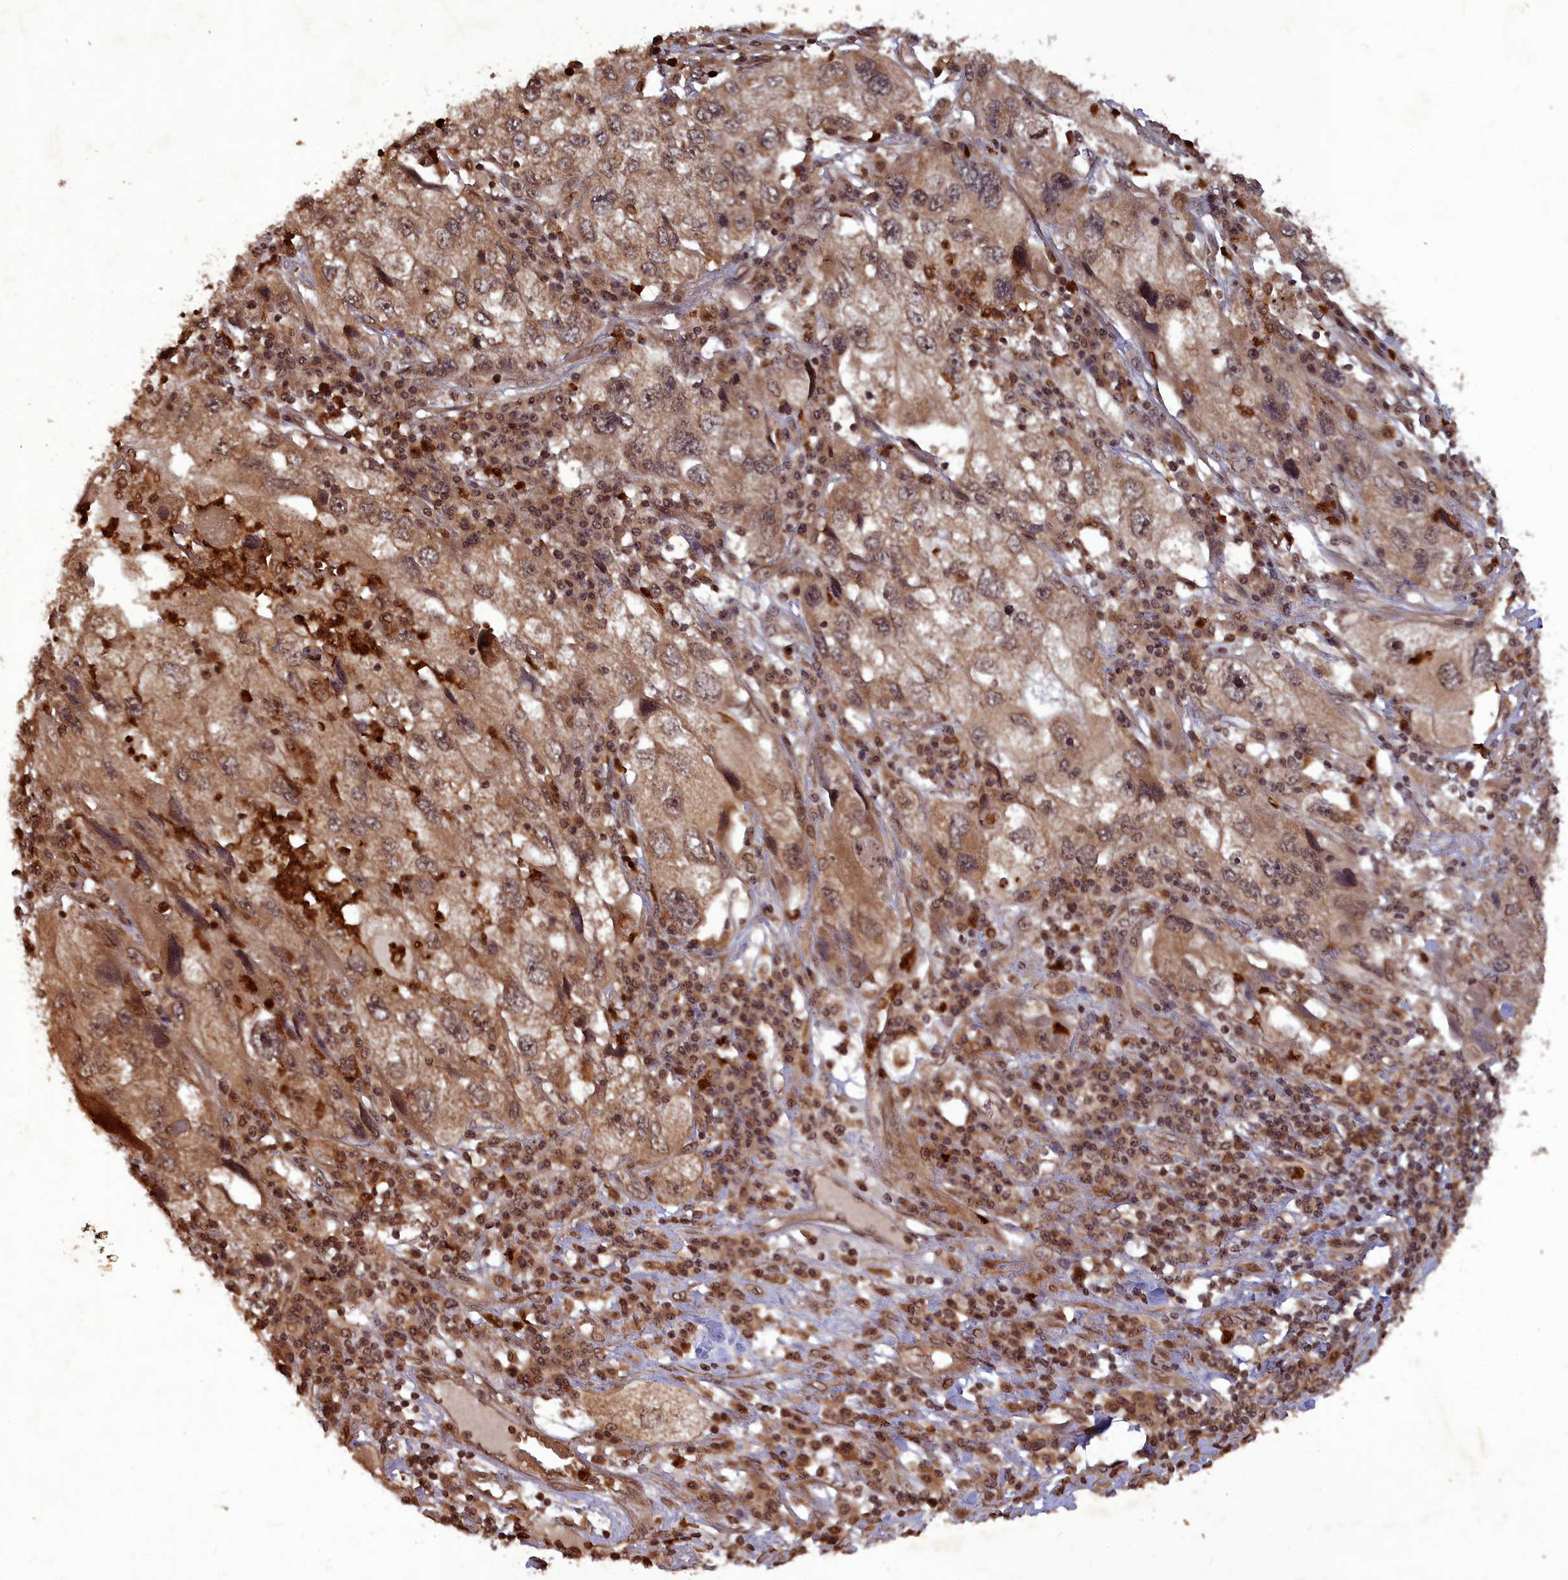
{"staining": {"intensity": "moderate", "quantity": ">75%", "location": "cytoplasmic/membranous,nuclear"}, "tissue": "endometrial cancer", "cell_type": "Tumor cells", "image_type": "cancer", "snomed": [{"axis": "morphology", "description": "Adenocarcinoma, NOS"}, {"axis": "topography", "description": "Endometrium"}], "caption": "Immunohistochemistry (DAB (3,3'-diaminobenzidine)) staining of human endometrial cancer (adenocarcinoma) demonstrates moderate cytoplasmic/membranous and nuclear protein positivity in about >75% of tumor cells.", "gene": "SRMS", "patient": {"sex": "female", "age": 49}}